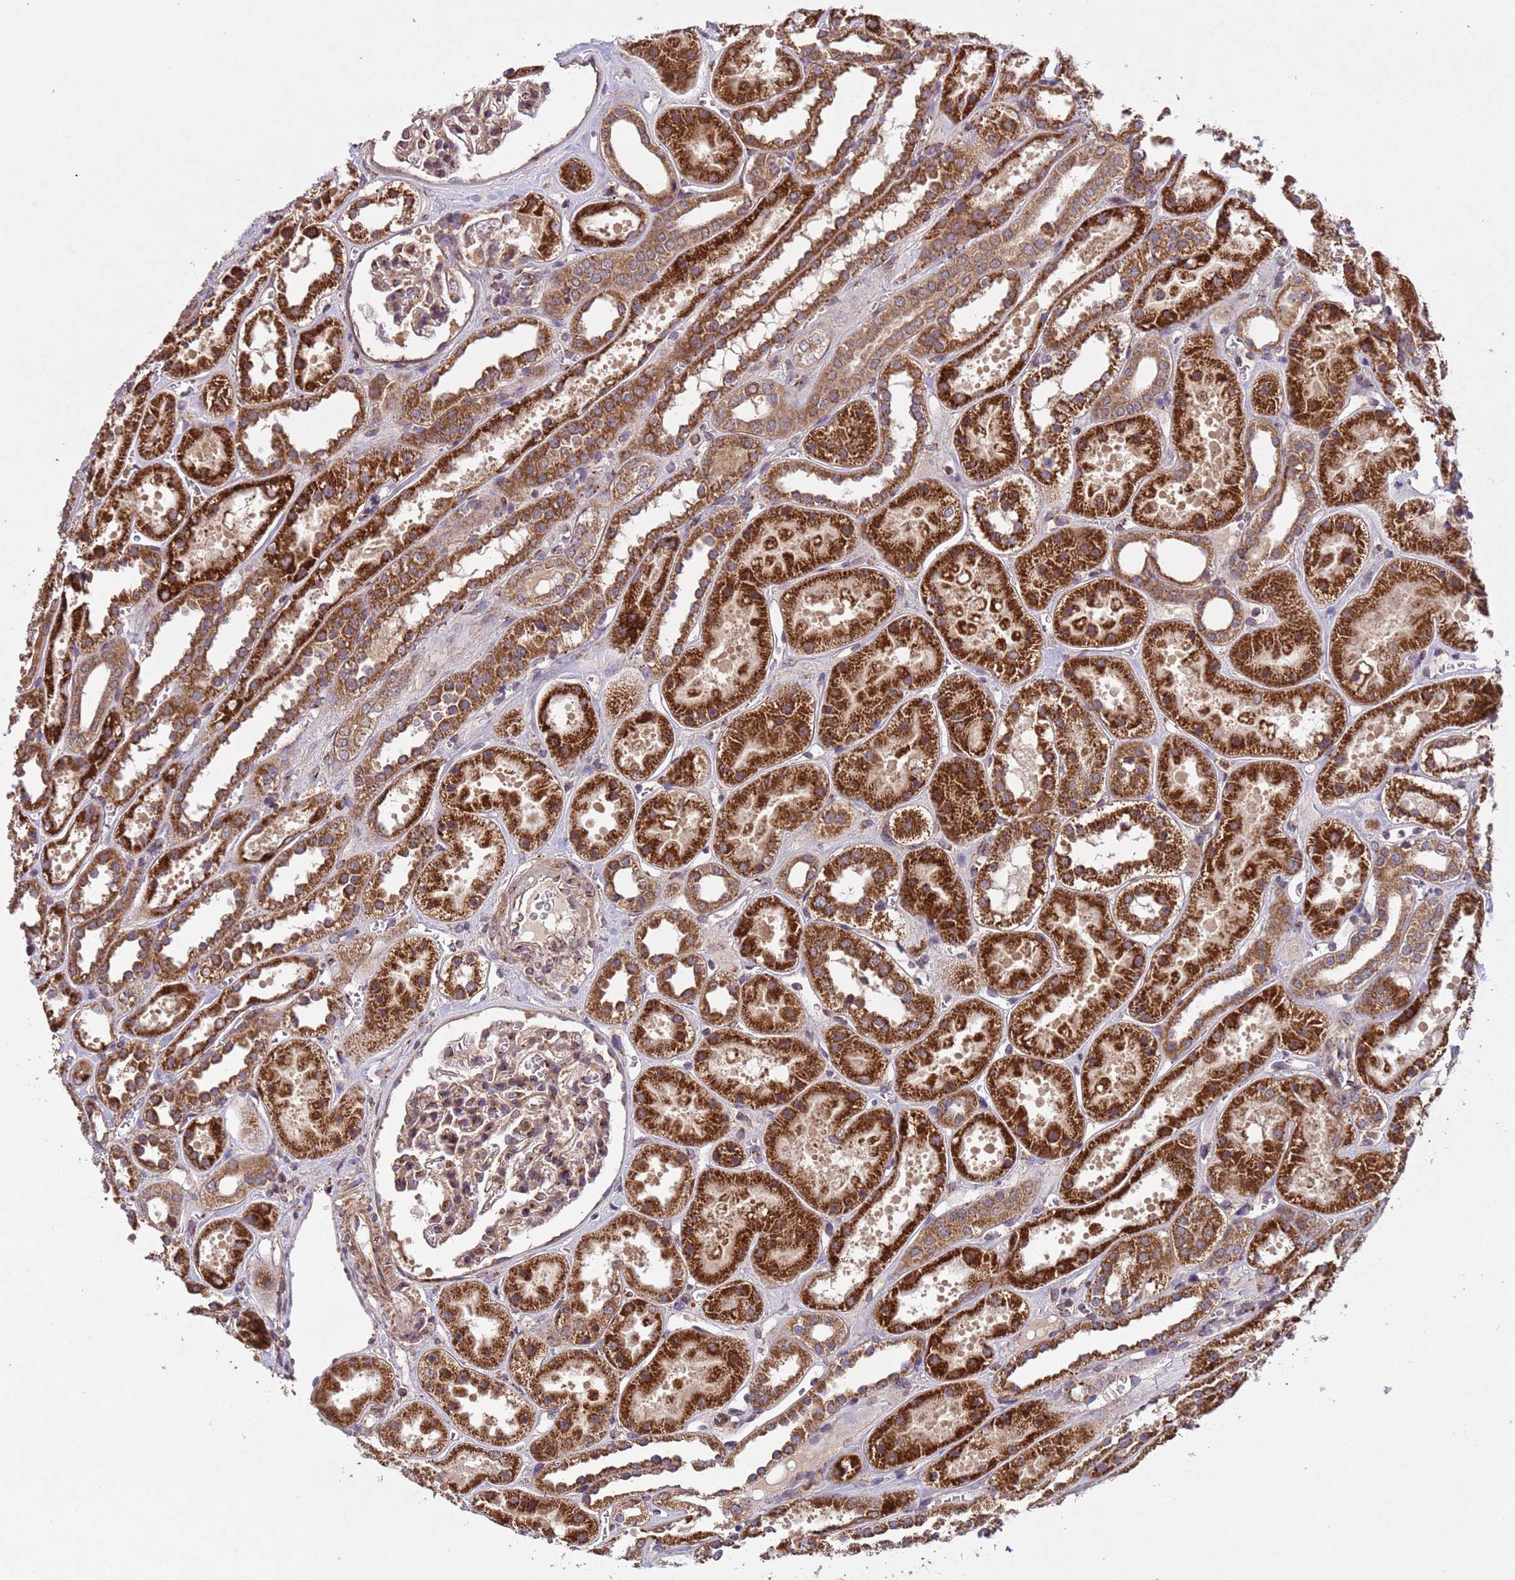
{"staining": {"intensity": "moderate", "quantity": ">75%", "location": "cytoplasmic/membranous"}, "tissue": "kidney", "cell_type": "Cells in glomeruli", "image_type": "normal", "snomed": [{"axis": "morphology", "description": "Normal tissue, NOS"}, {"axis": "topography", "description": "Kidney"}], "caption": "Immunohistochemical staining of unremarkable kidney demonstrates >75% levels of moderate cytoplasmic/membranous protein staining in about >75% of cells in glomeruli.", "gene": "FASTKD1", "patient": {"sex": "female", "age": 41}}